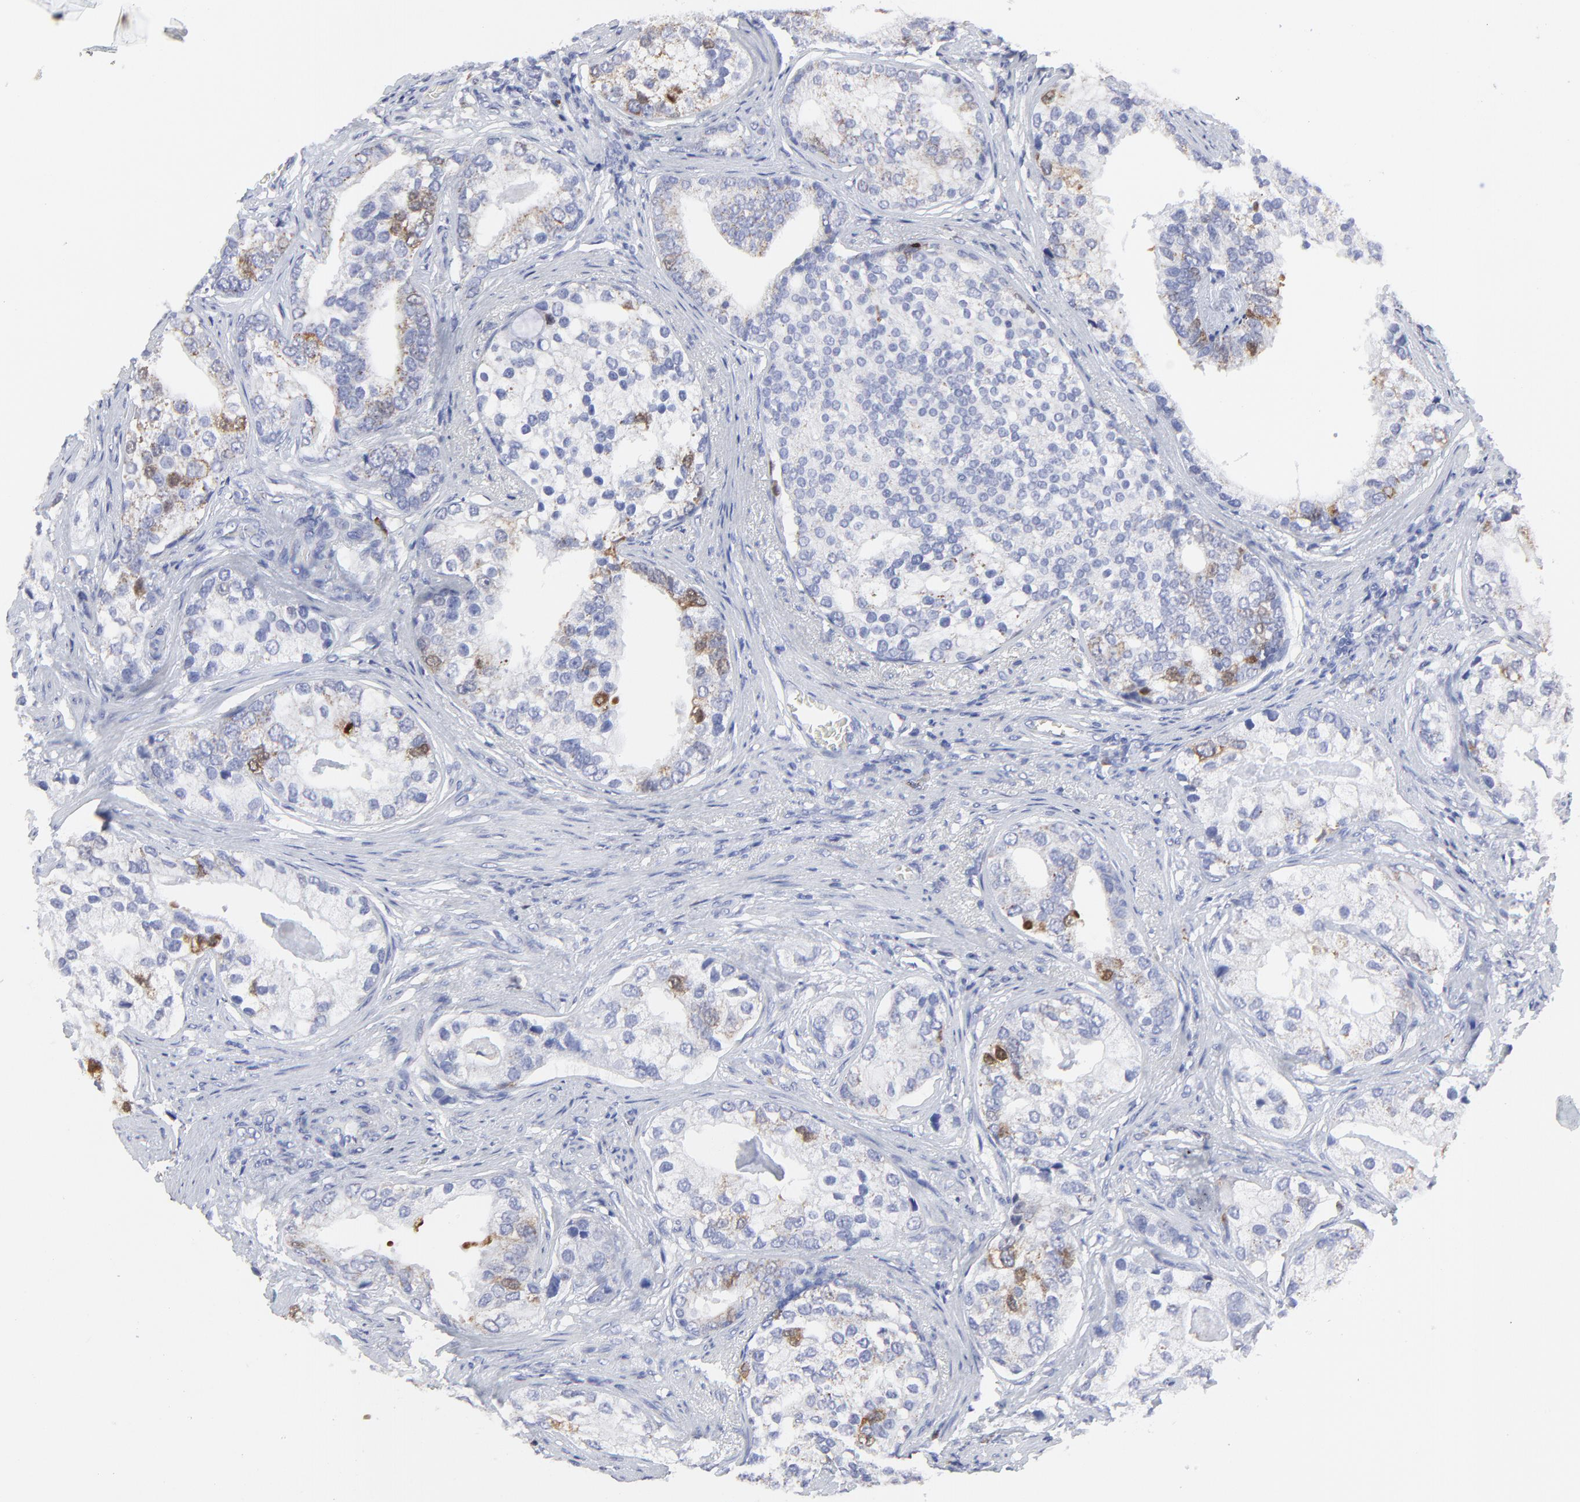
{"staining": {"intensity": "moderate", "quantity": "<25%", "location": "cytoplasmic/membranous,nuclear"}, "tissue": "prostate cancer", "cell_type": "Tumor cells", "image_type": "cancer", "snomed": [{"axis": "morphology", "description": "Adenocarcinoma, Low grade"}, {"axis": "topography", "description": "Prostate"}], "caption": "Prostate cancer (adenocarcinoma (low-grade)) was stained to show a protein in brown. There is low levels of moderate cytoplasmic/membranous and nuclear staining in about <25% of tumor cells. Immunohistochemistry stains the protein of interest in brown and the nuclei are stained blue.", "gene": "NCAPH", "patient": {"sex": "male", "age": 71}}